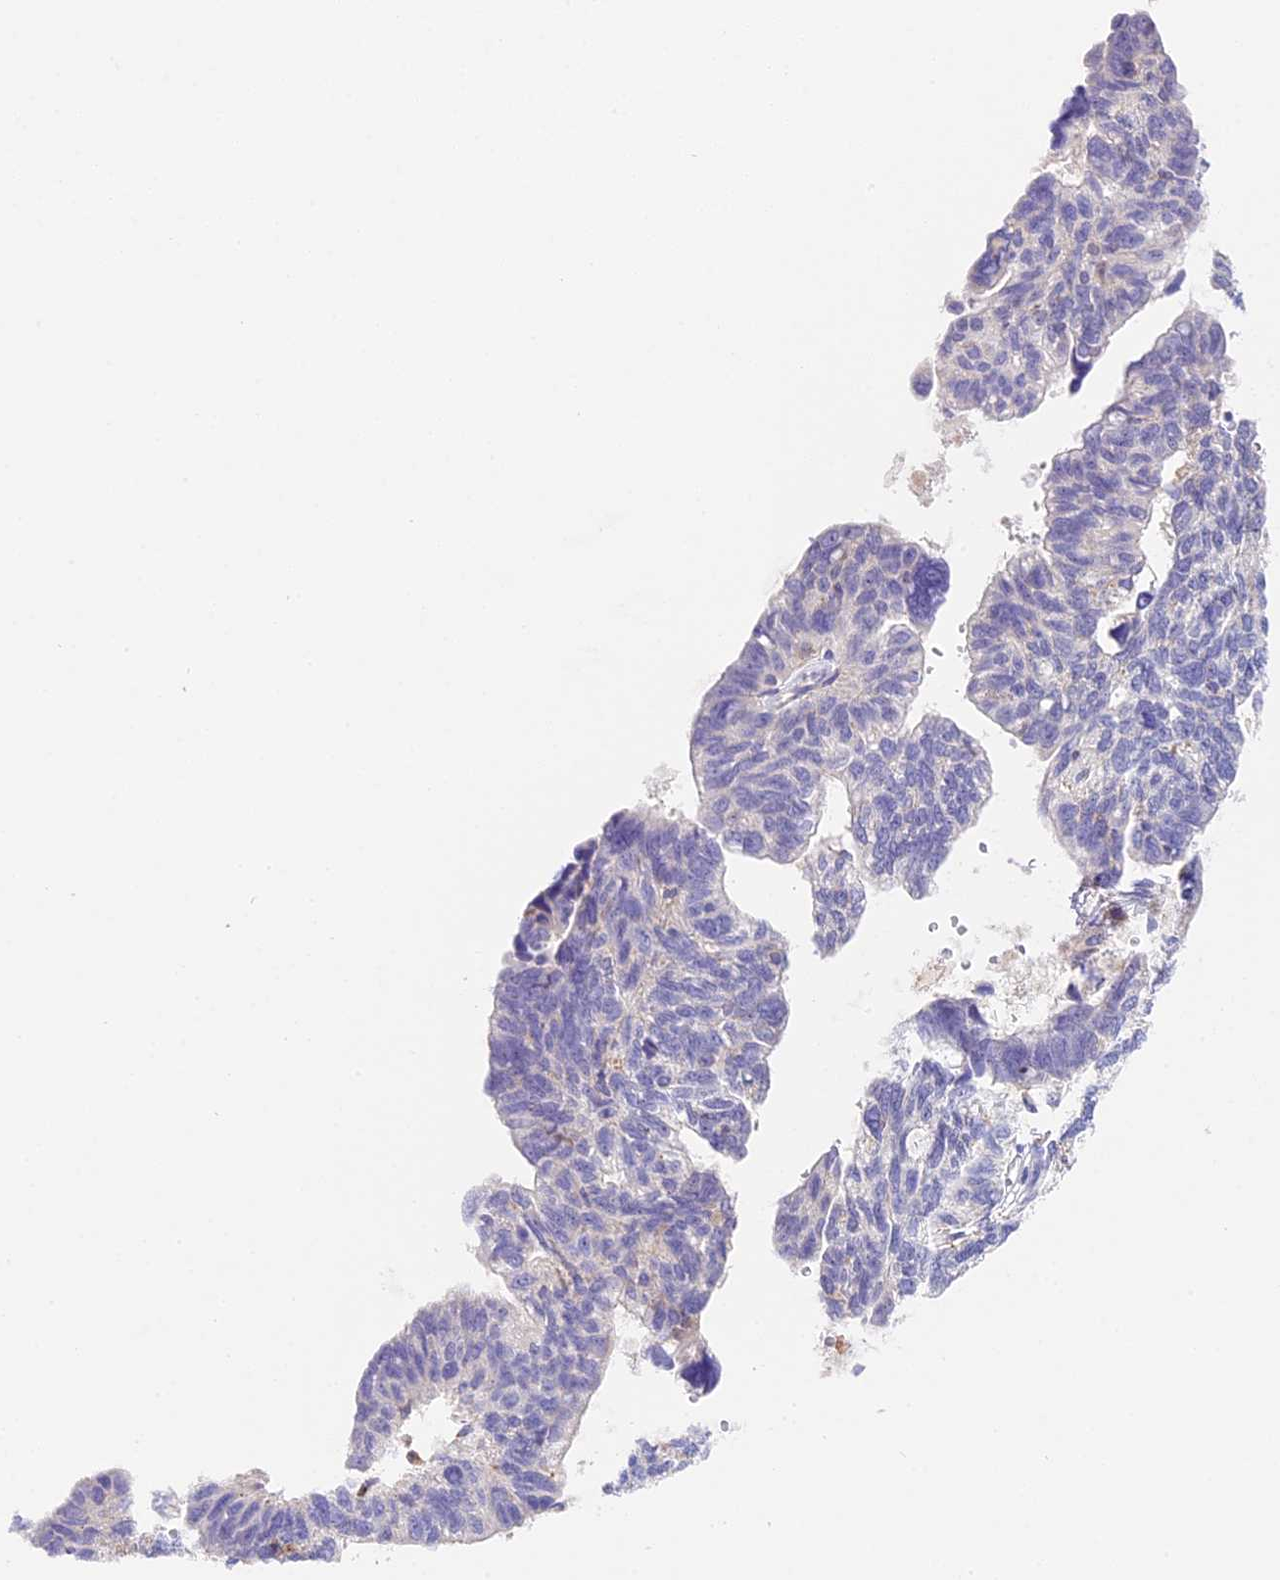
{"staining": {"intensity": "negative", "quantity": "none", "location": "none"}, "tissue": "ovarian cancer", "cell_type": "Tumor cells", "image_type": "cancer", "snomed": [{"axis": "morphology", "description": "Cystadenocarcinoma, serous, NOS"}, {"axis": "topography", "description": "Ovary"}], "caption": "Ovarian cancer was stained to show a protein in brown. There is no significant staining in tumor cells.", "gene": "LYPD6", "patient": {"sex": "female", "age": 79}}